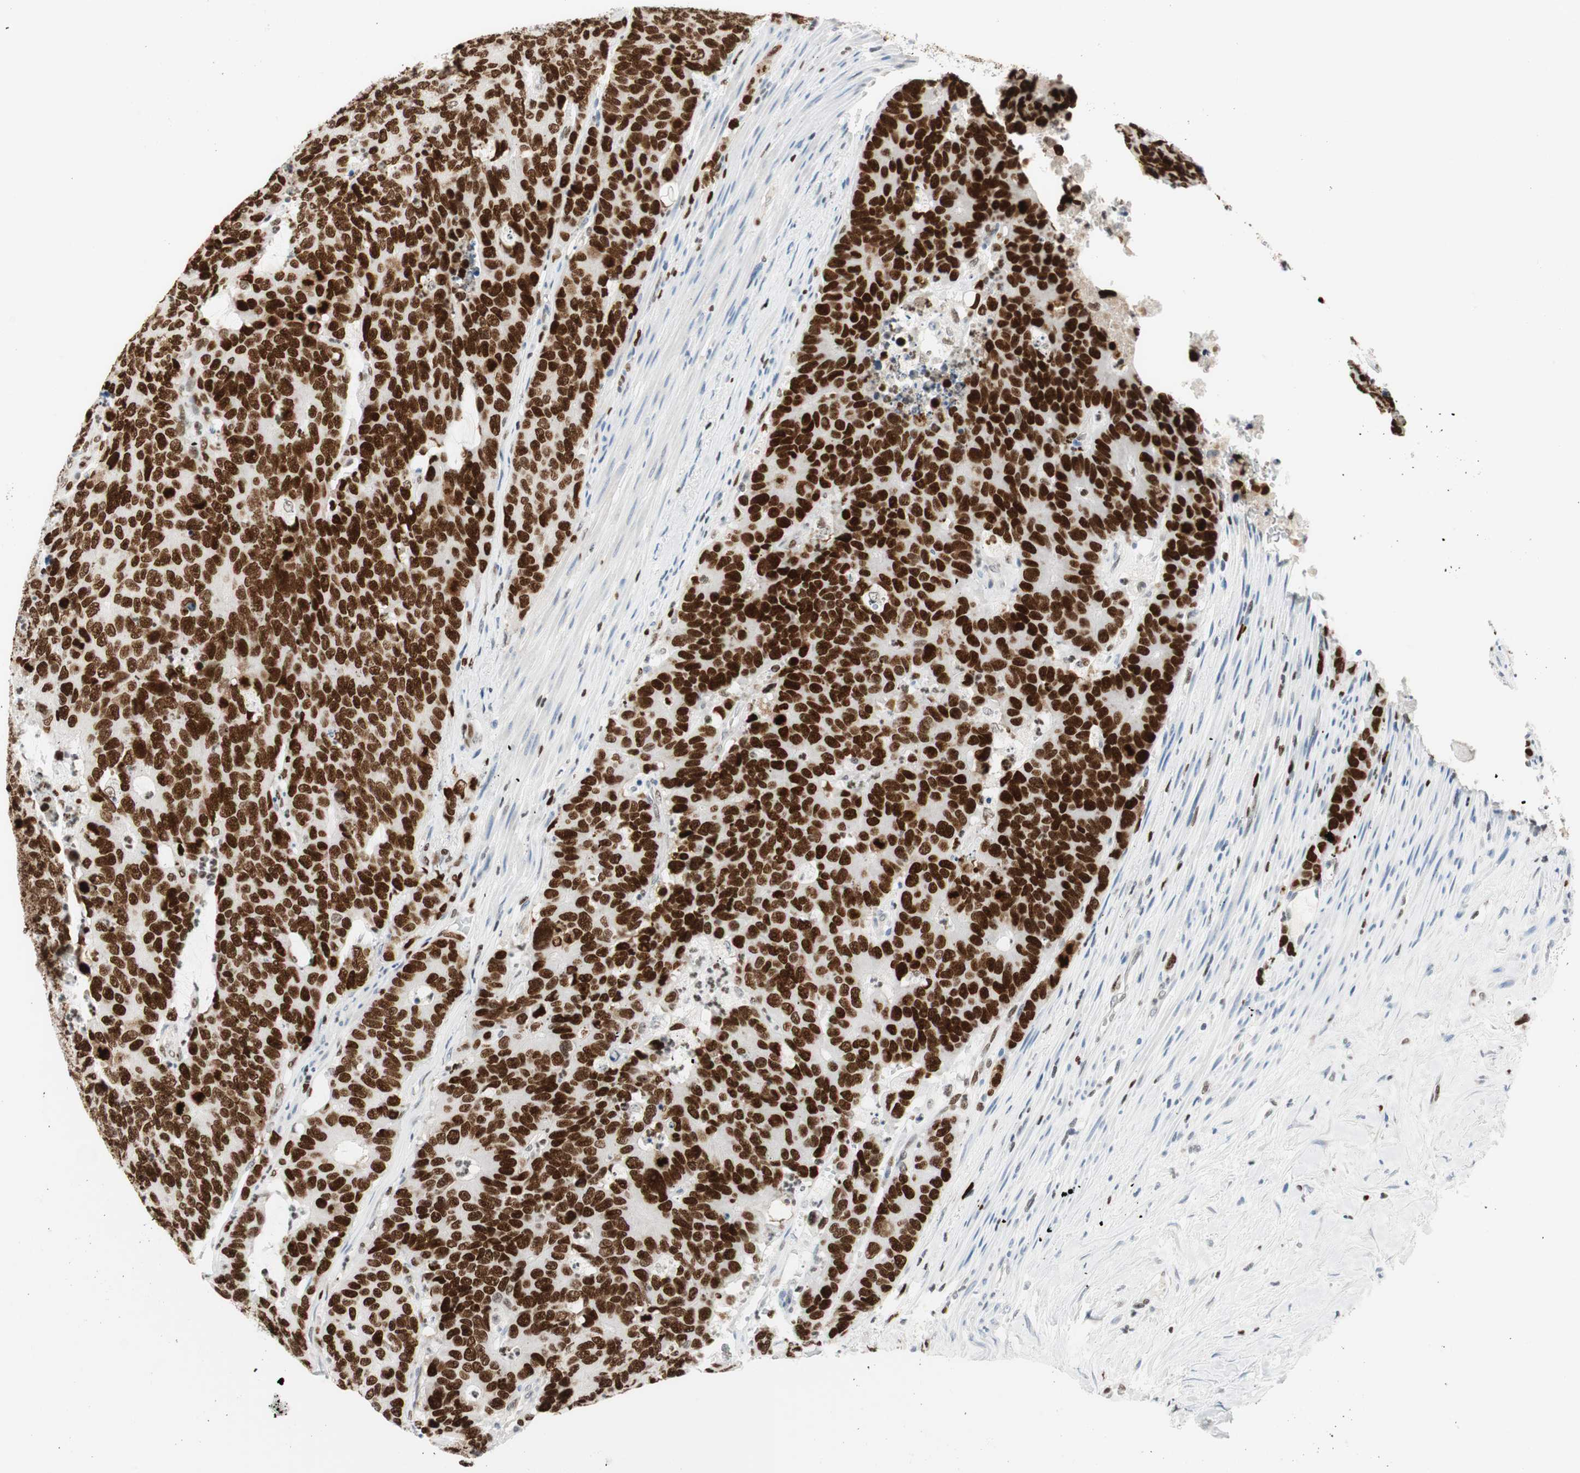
{"staining": {"intensity": "strong", "quantity": ">75%", "location": "nuclear"}, "tissue": "colorectal cancer", "cell_type": "Tumor cells", "image_type": "cancer", "snomed": [{"axis": "morphology", "description": "Adenocarcinoma, NOS"}, {"axis": "topography", "description": "Colon"}], "caption": "Tumor cells display high levels of strong nuclear positivity in about >75% of cells in human colorectal adenocarcinoma.", "gene": "EZH2", "patient": {"sex": "female", "age": 86}}